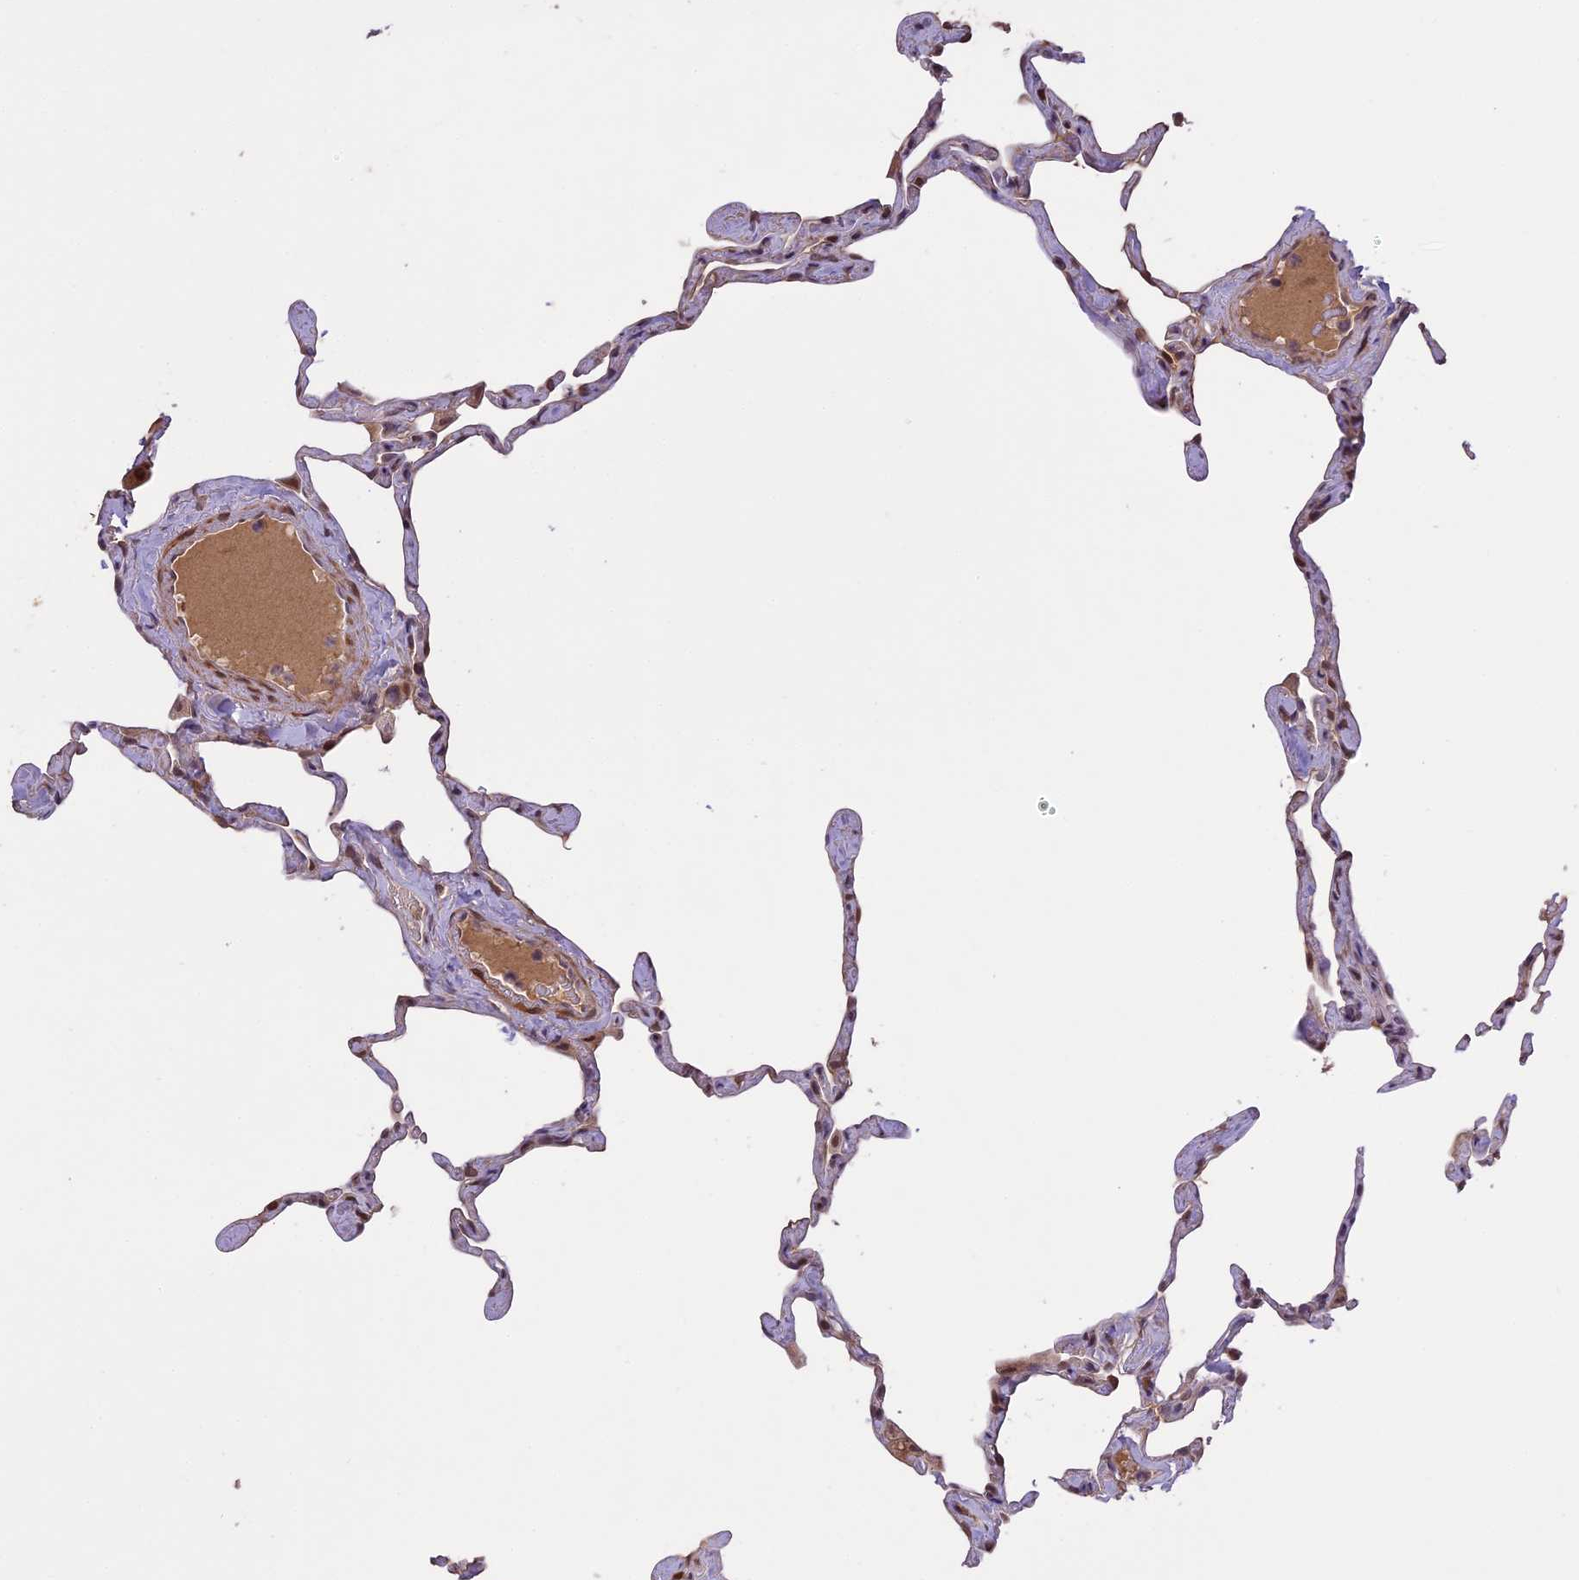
{"staining": {"intensity": "moderate", "quantity": "<25%", "location": "nuclear"}, "tissue": "lung", "cell_type": "Alveolar cells", "image_type": "normal", "snomed": [{"axis": "morphology", "description": "Normal tissue, NOS"}, {"axis": "topography", "description": "Lung"}], "caption": "IHC of normal lung shows low levels of moderate nuclear expression in approximately <25% of alveolar cells.", "gene": "PRELID2", "patient": {"sex": "male", "age": 65}}